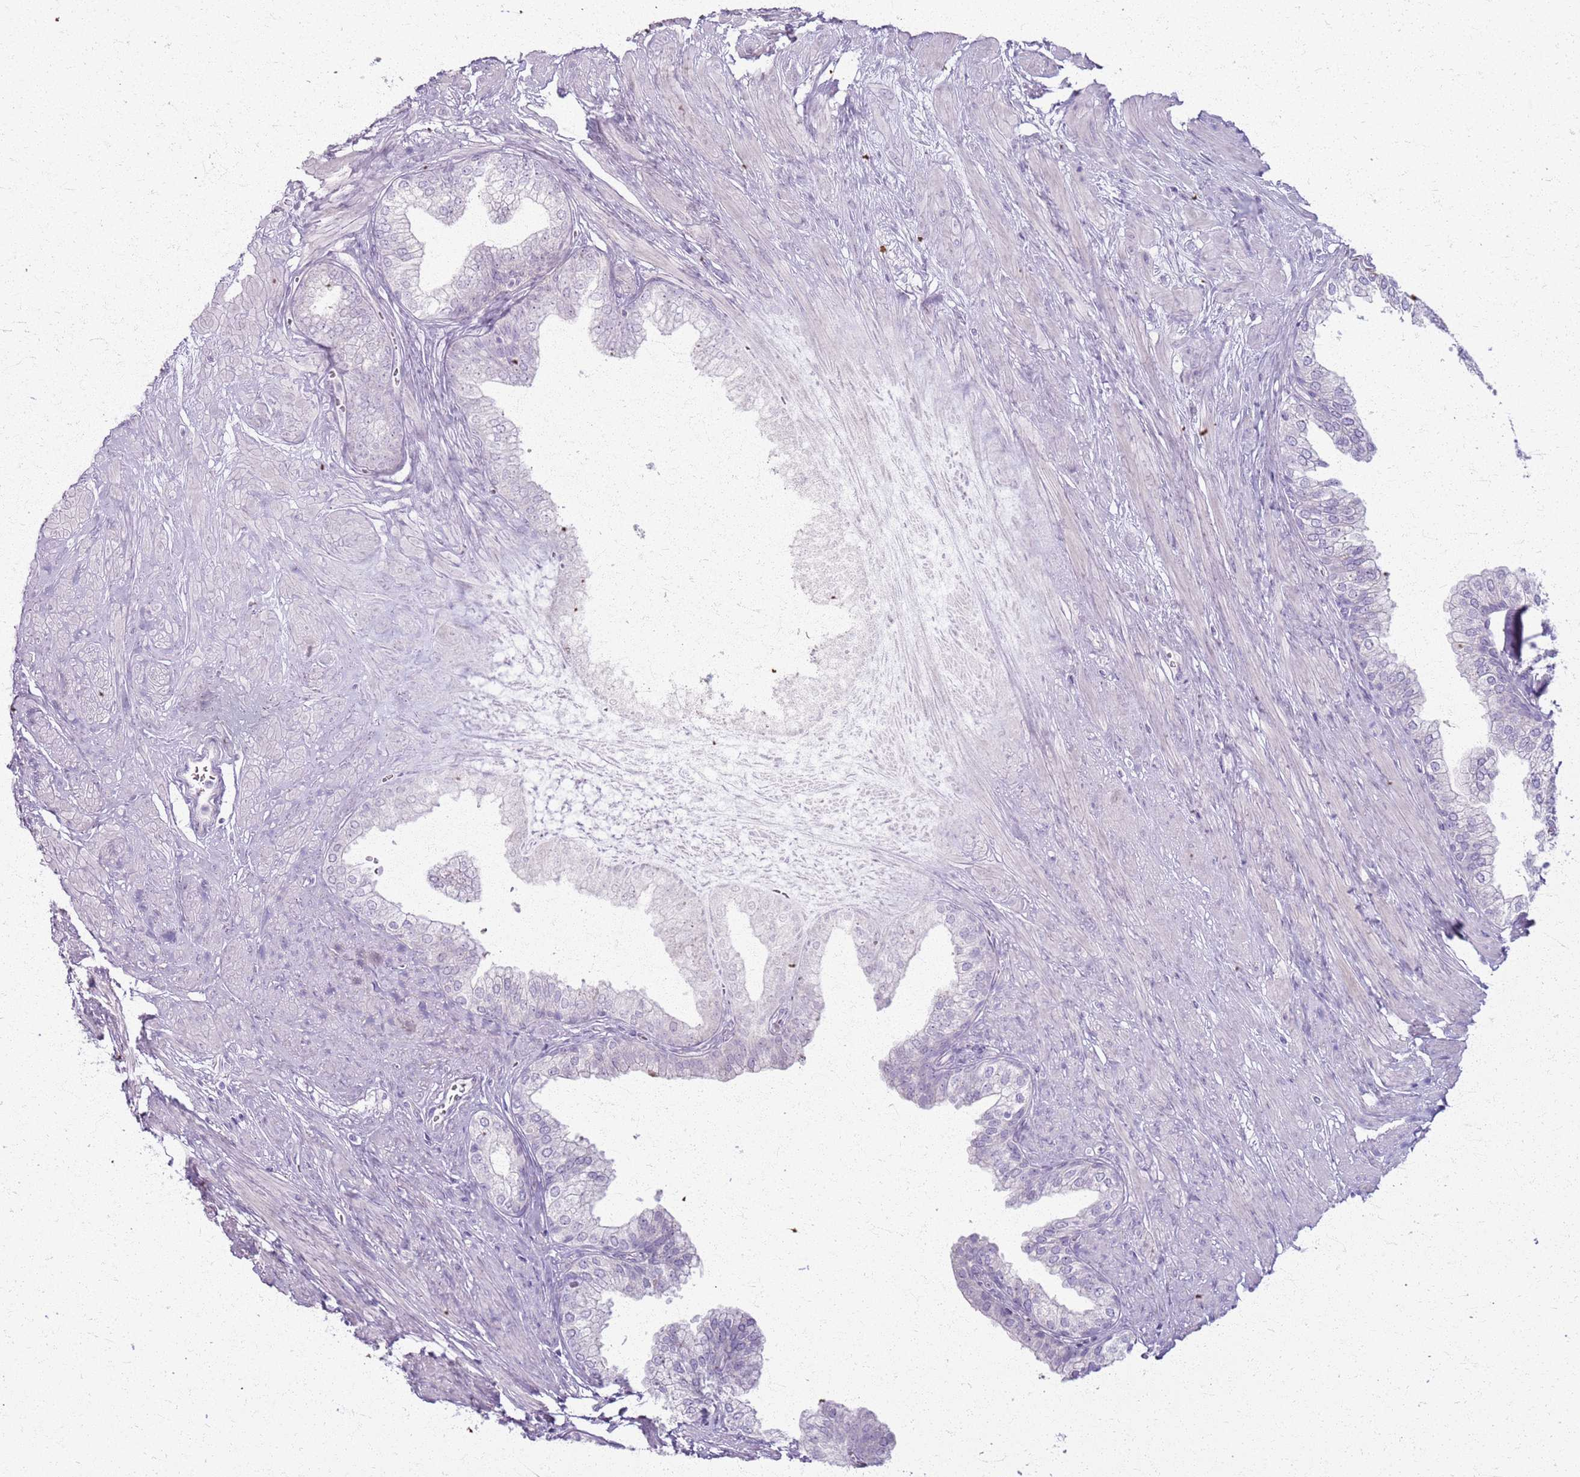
{"staining": {"intensity": "negative", "quantity": "none", "location": "none"}, "tissue": "prostate", "cell_type": "Glandular cells", "image_type": "normal", "snomed": [{"axis": "morphology", "description": "Normal tissue, NOS"}, {"axis": "morphology", "description": "Urothelial carcinoma, Low grade"}, {"axis": "topography", "description": "Urinary bladder"}, {"axis": "topography", "description": "Prostate"}], "caption": "The IHC micrograph has no significant expression in glandular cells of prostate.", "gene": "CSRP3", "patient": {"sex": "male", "age": 60}}